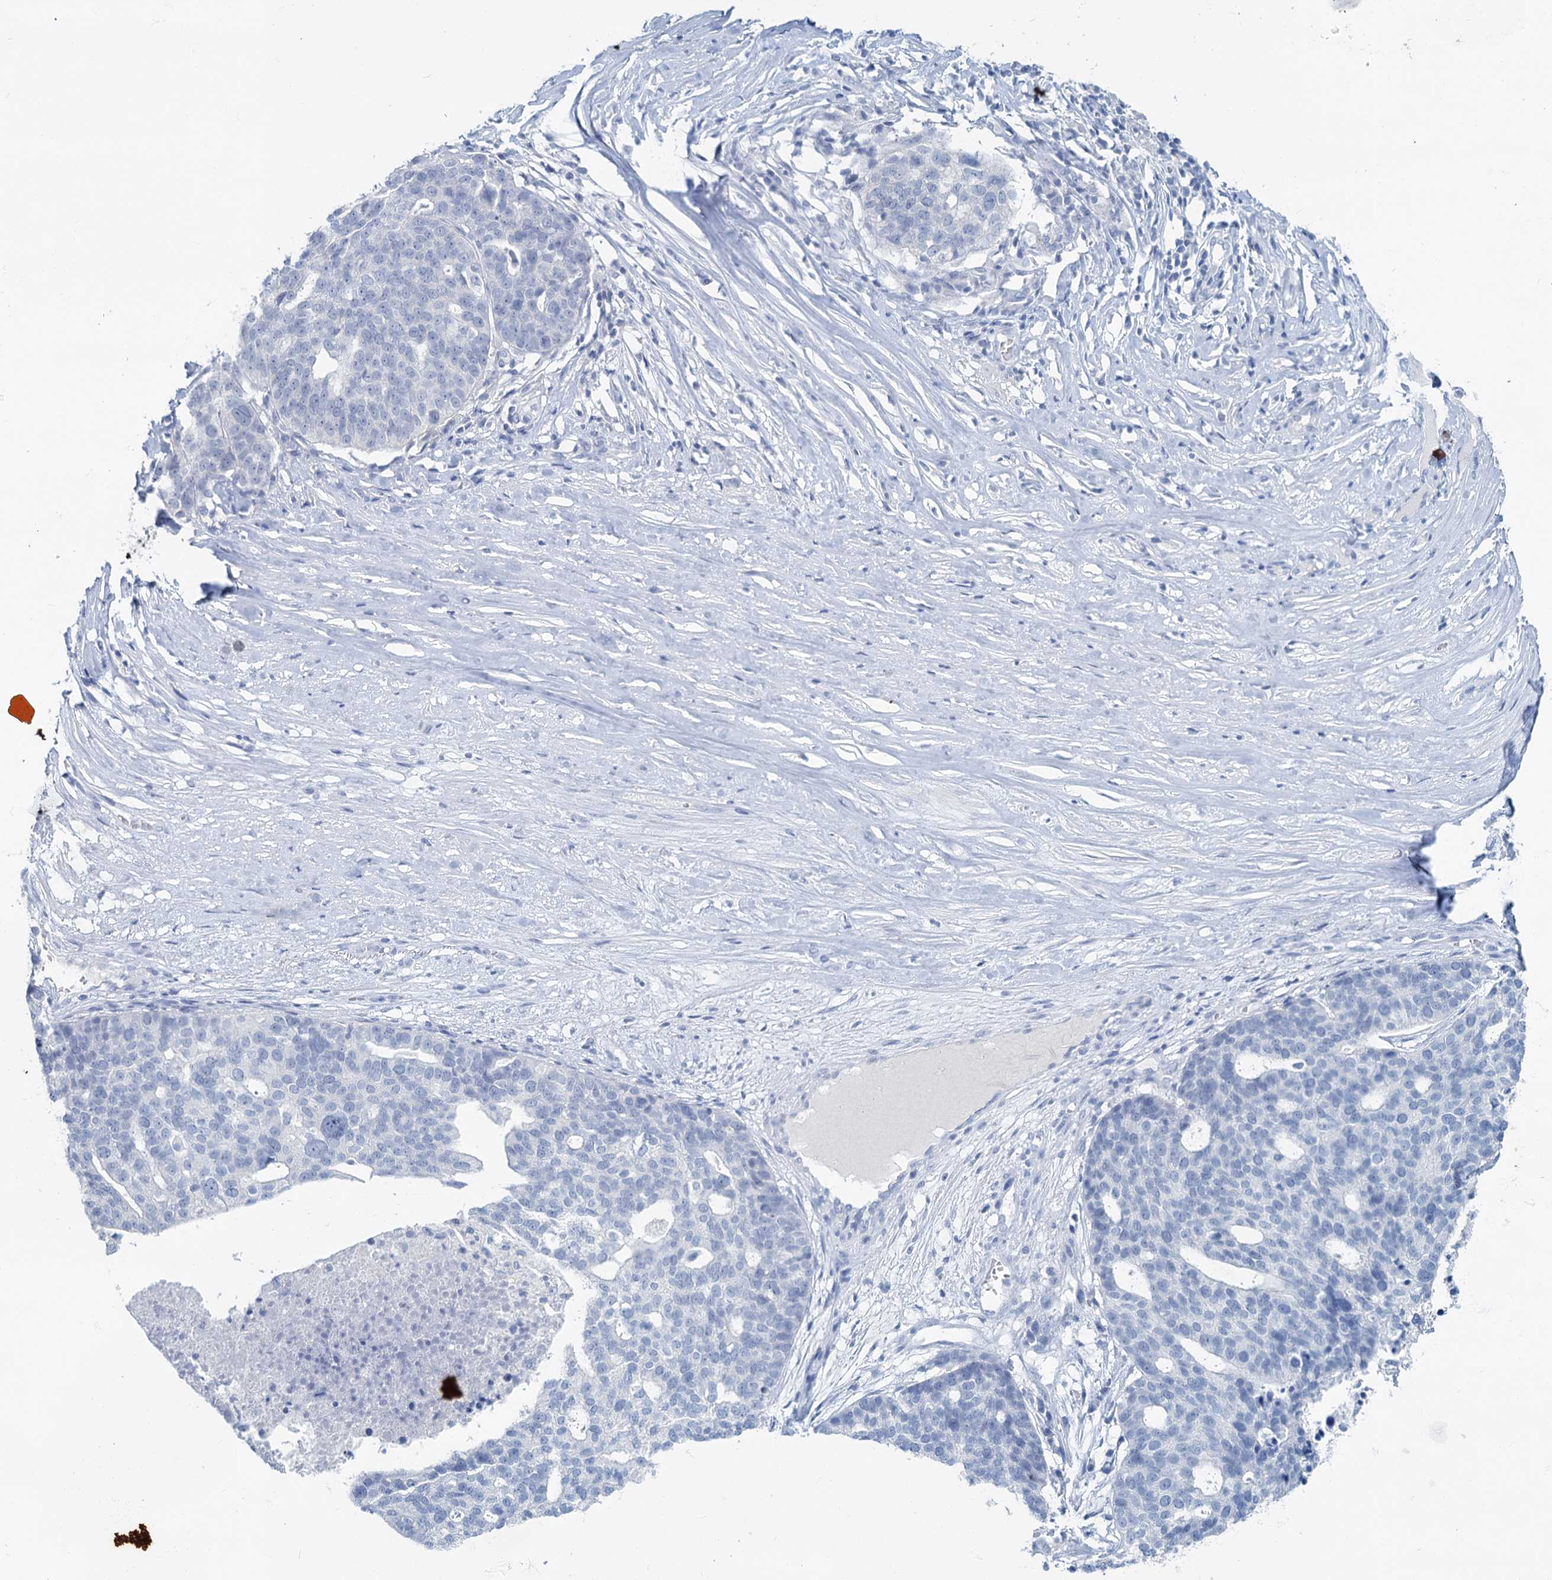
{"staining": {"intensity": "negative", "quantity": "none", "location": "none"}, "tissue": "ovarian cancer", "cell_type": "Tumor cells", "image_type": "cancer", "snomed": [{"axis": "morphology", "description": "Cystadenocarcinoma, serous, NOS"}, {"axis": "topography", "description": "Ovary"}], "caption": "Ovarian serous cystadenocarcinoma stained for a protein using IHC demonstrates no staining tumor cells.", "gene": "CHGA", "patient": {"sex": "female", "age": 59}}